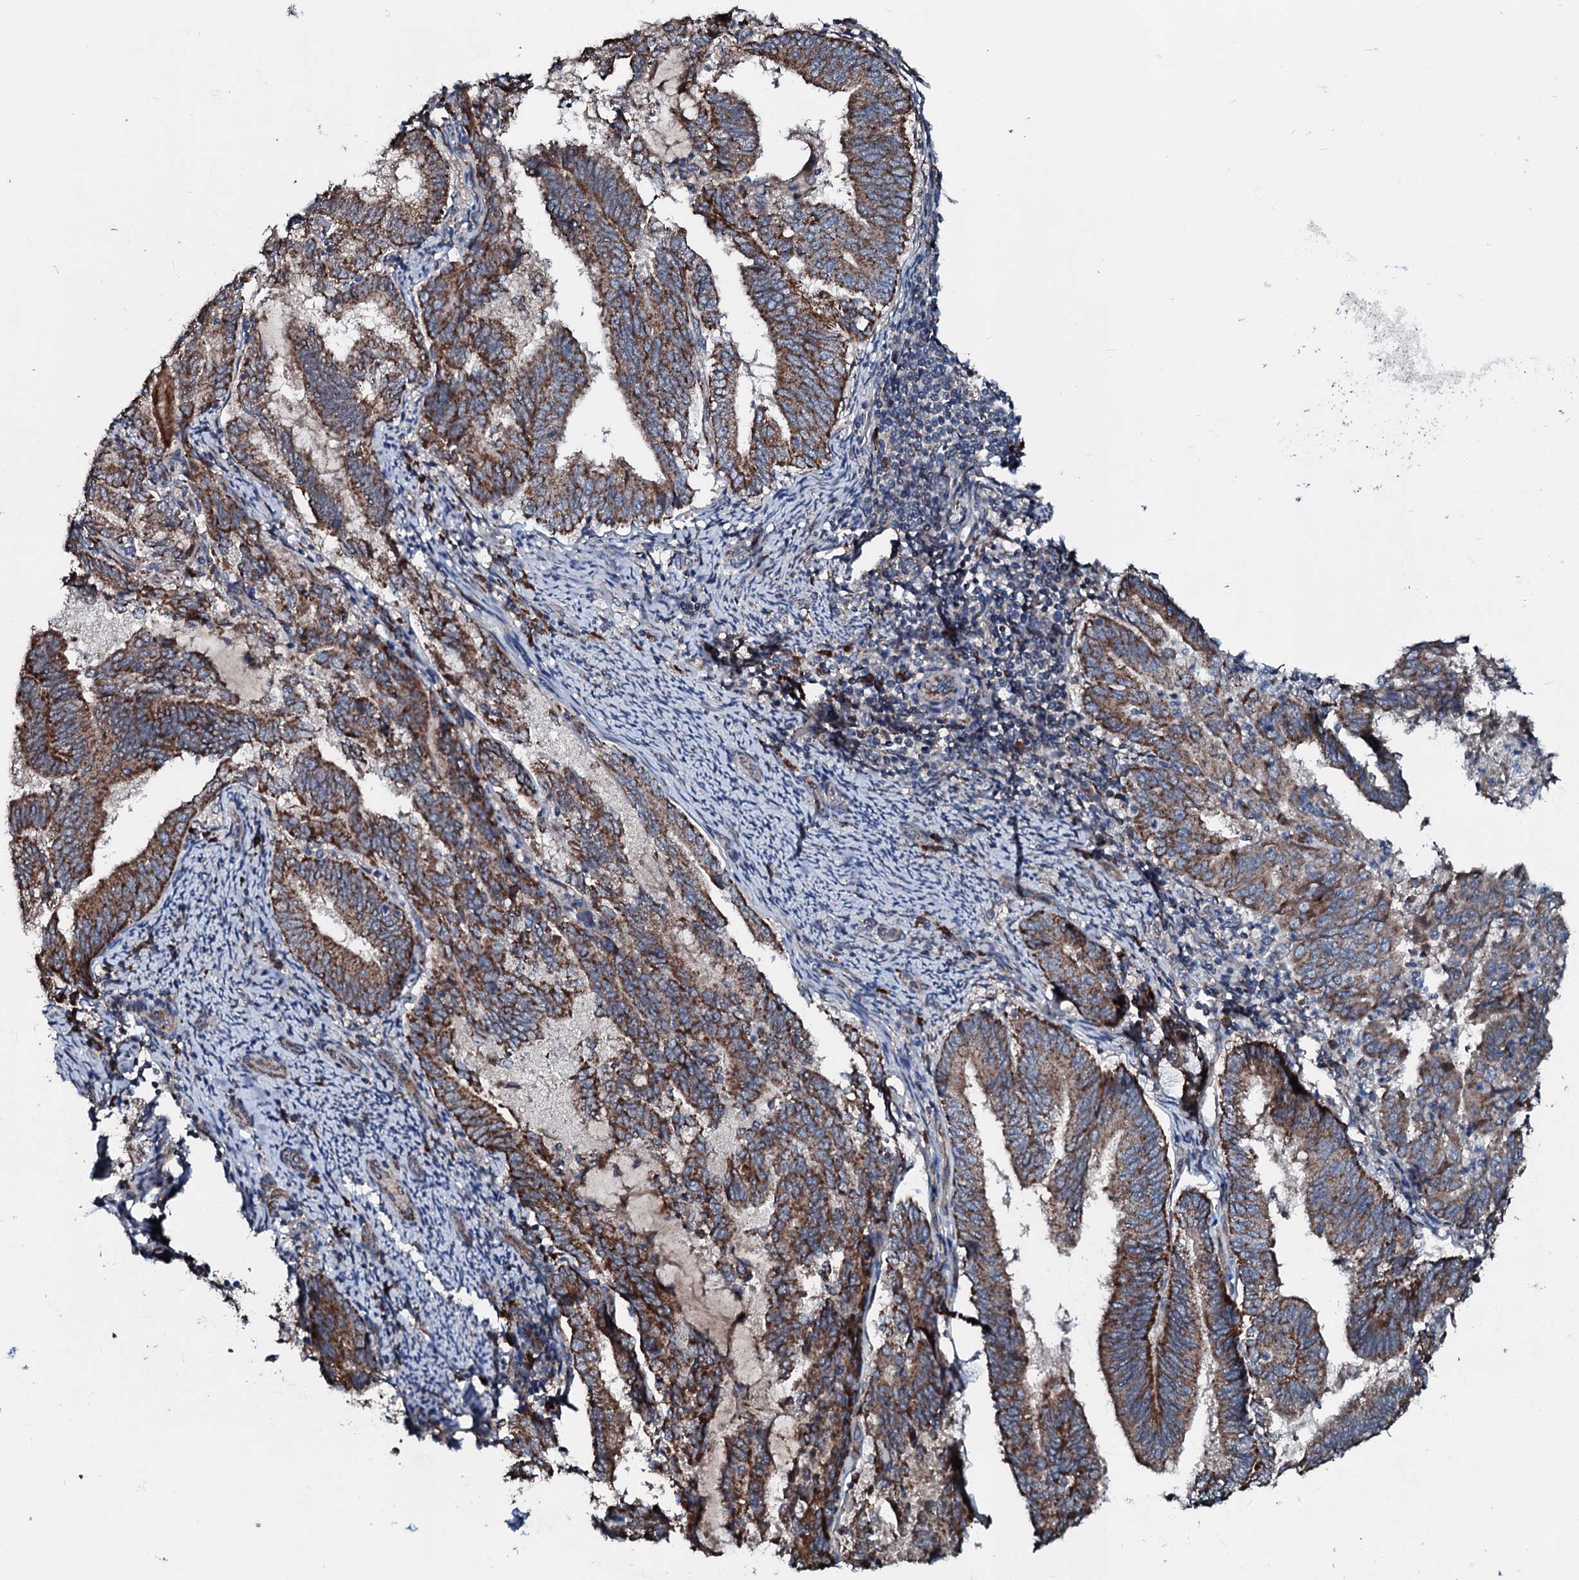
{"staining": {"intensity": "strong", "quantity": ">75%", "location": "cytoplasmic/membranous"}, "tissue": "endometrial cancer", "cell_type": "Tumor cells", "image_type": "cancer", "snomed": [{"axis": "morphology", "description": "Adenocarcinoma, NOS"}, {"axis": "topography", "description": "Endometrium"}], "caption": "Endometrial adenocarcinoma stained with immunohistochemistry (IHC) reveals strong cytoplasmic/membranous positivity in approximately >75% of tumor cells.", "gene": "ACSS3", "patient": {"sex": "female", "age": 80}}